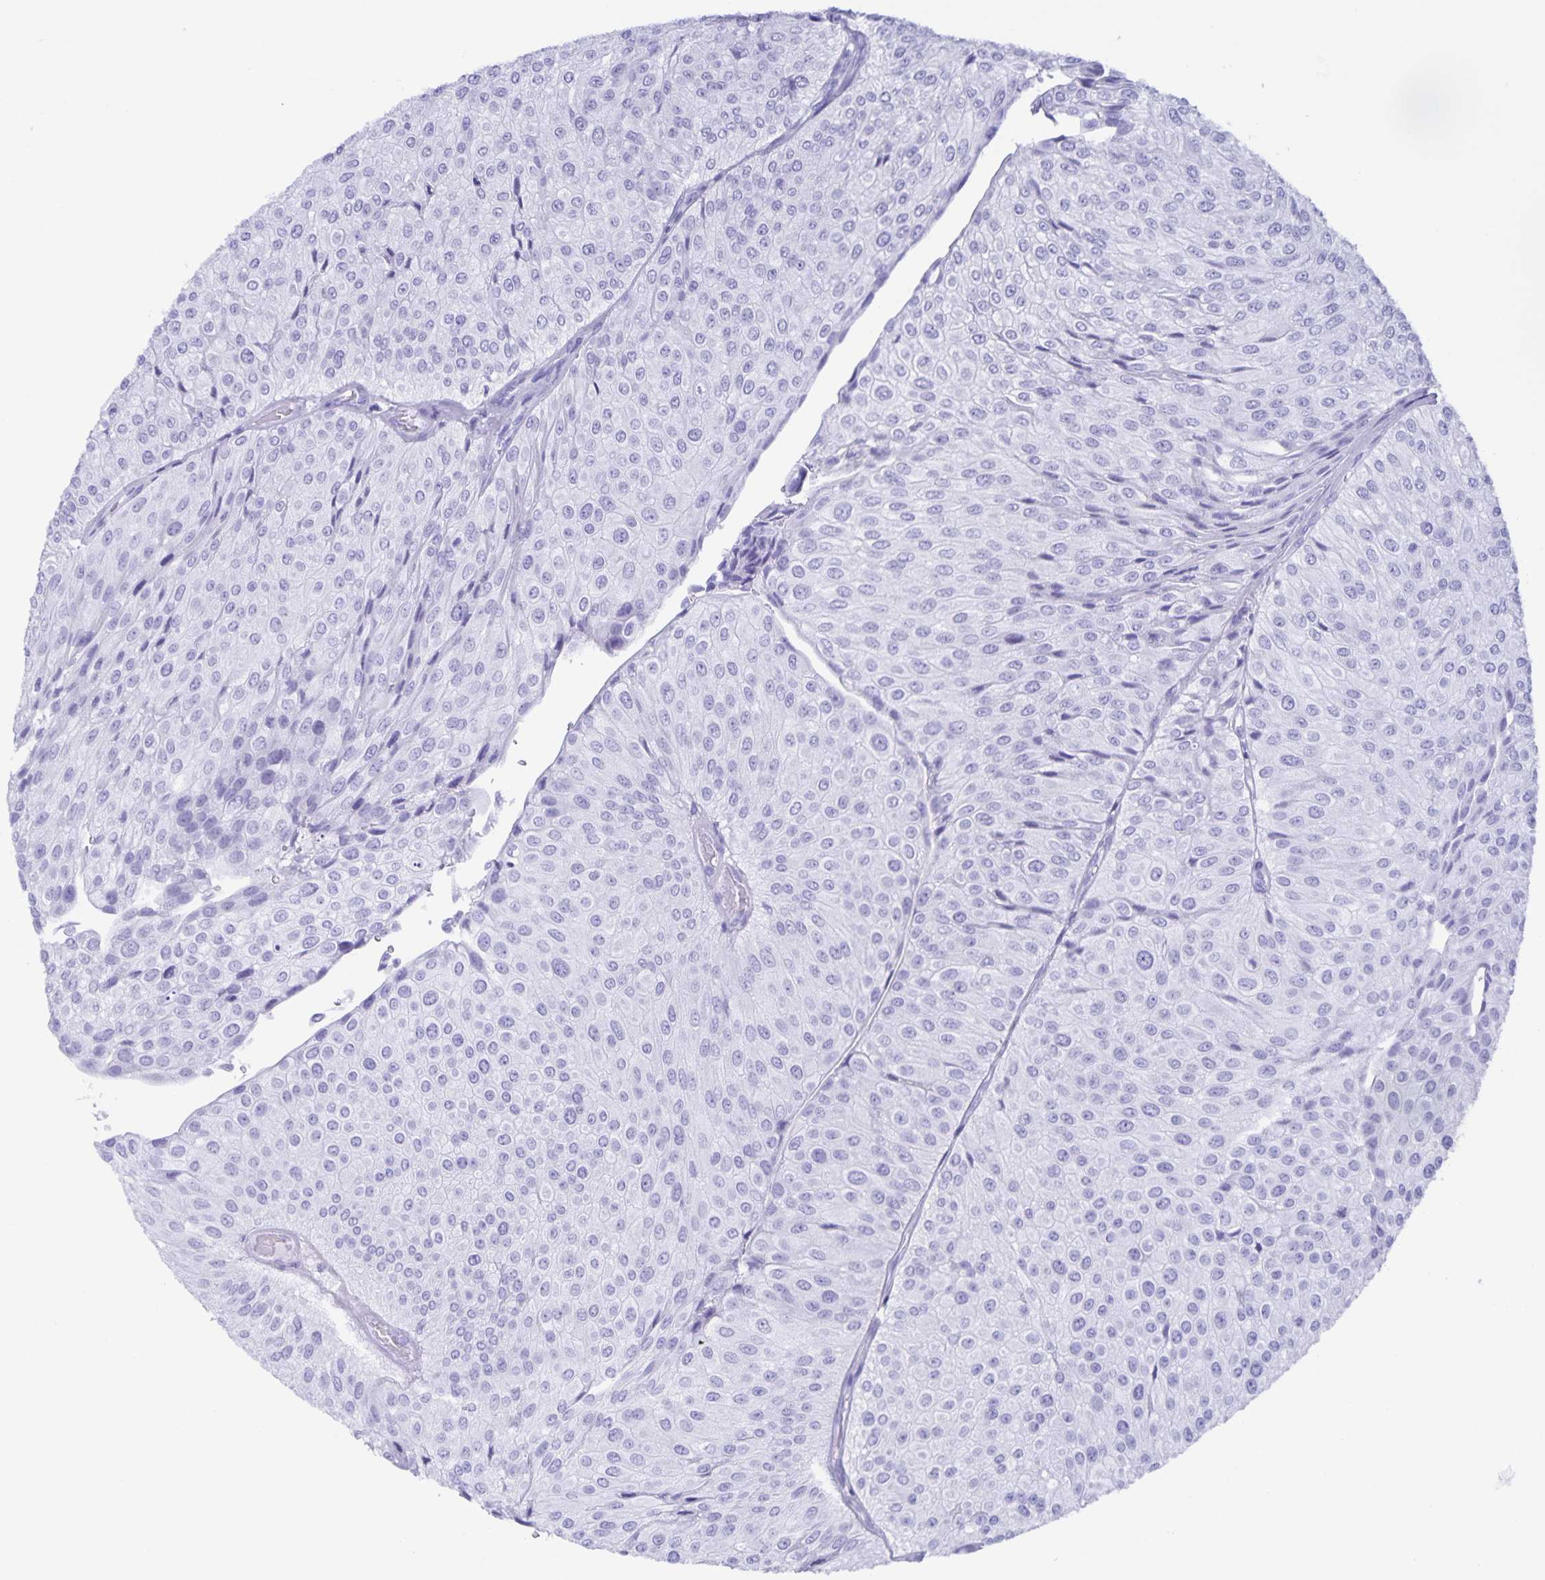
{"staining": {"intensity": "negative", "quantity": "none", "location": "none"}, "tissue": "urothelial cancer", "cell_type": "Tumor cells", "image_type": "cancer", "snomed": [{"axis": "morphology", "description": "Urothelial carcinoma, NOS"}, {"axis": "topography", "description": "Urinary bladder"}], "caption": "Immunohistochemical staining of urothelial cancer reveals no significant positivity in tumor cells.", "gene": "AQP4", "patient": {"sex": "male", "age": 67}}